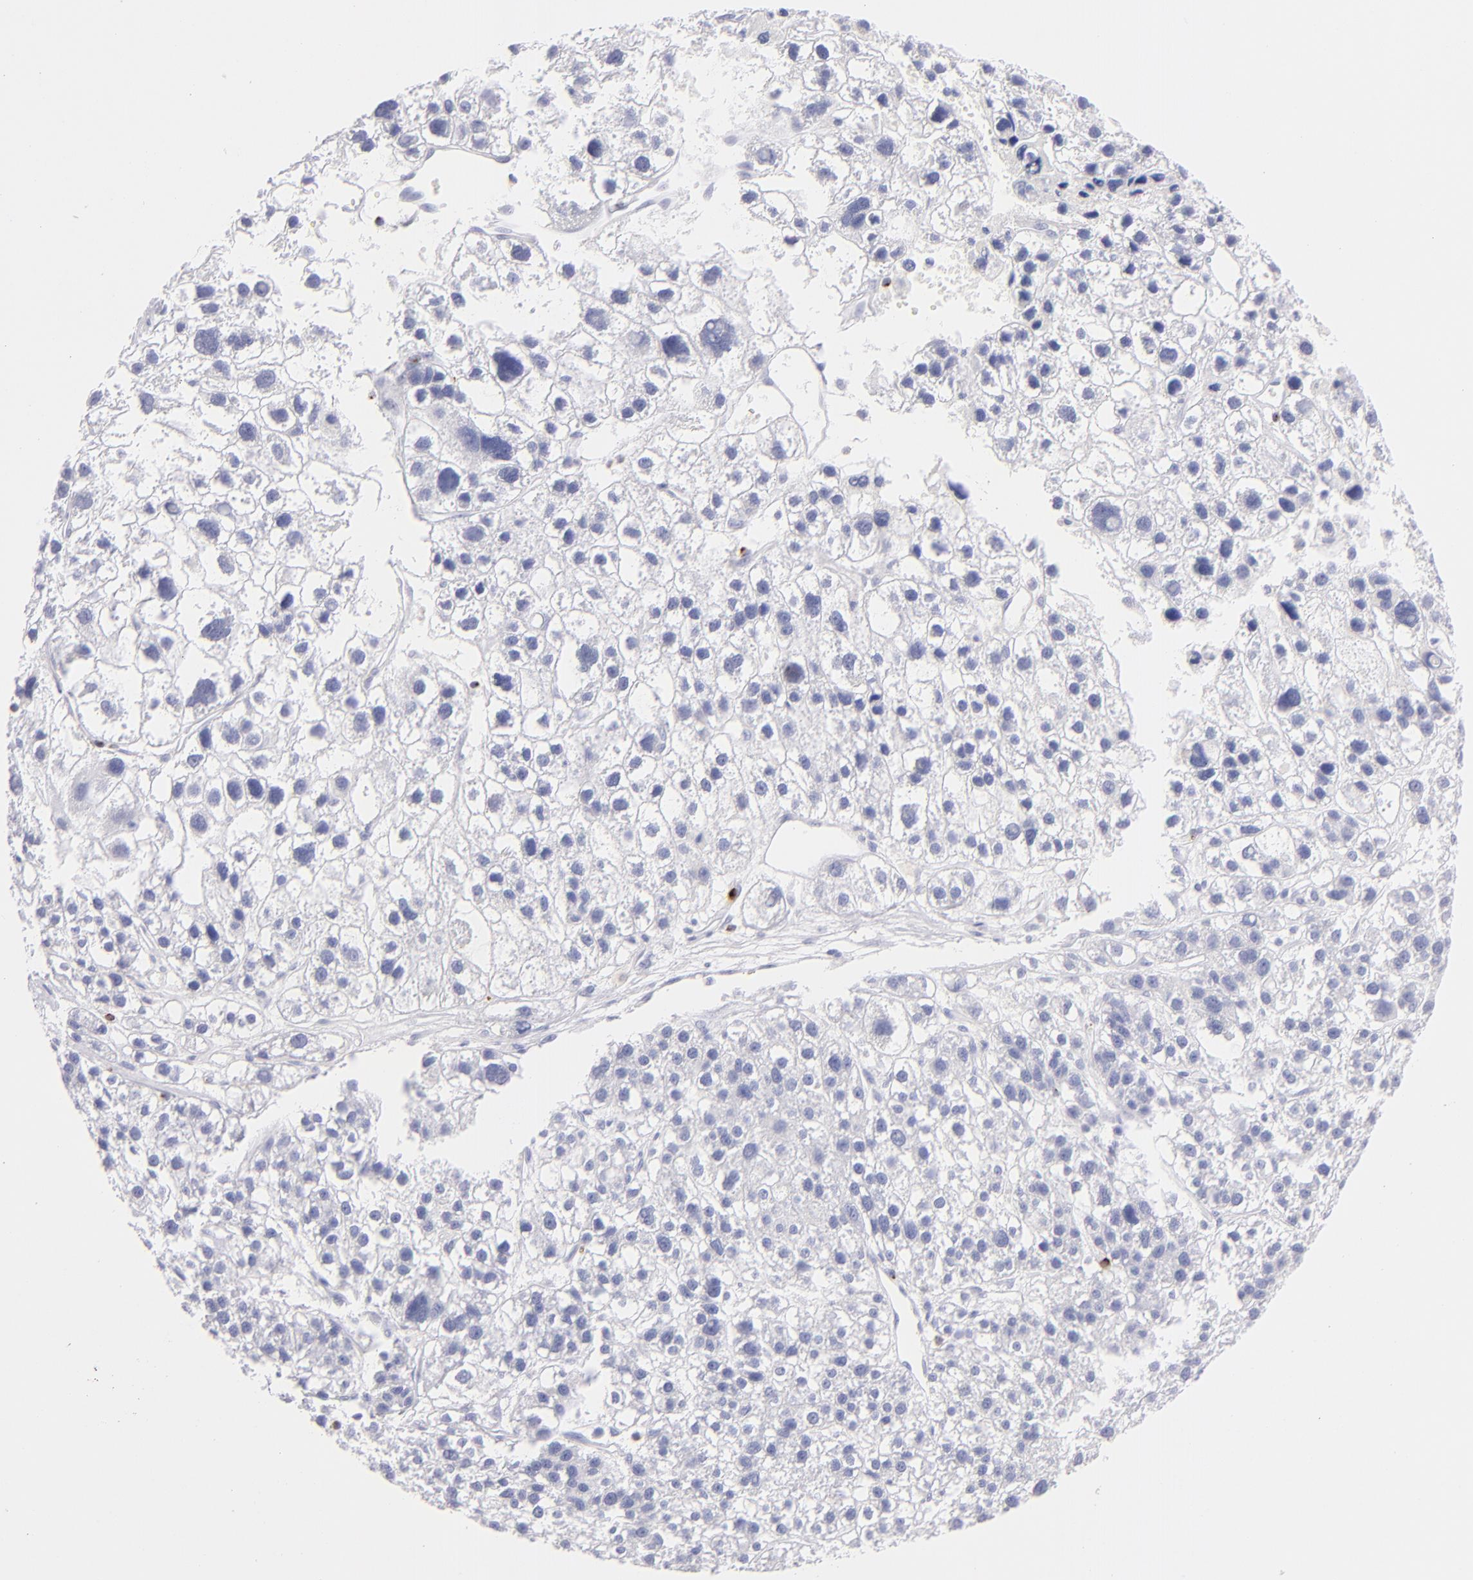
{"staining": {"intensity": "negative", "quantity": "none", "location": "none"}, "tissue": "liver cancer", "cell_type": "Tumor cells", "image_type": "cancer", "snomed": [{"axis": "morphology", "description": "Carcinoma, Hepatocellular, NOS"}, {"axis": "topography", "description": "Liver"}], "caption": "High magnification brightfield microscopy of liver cancer (hepatocellular carcinoma) stained with DAB (brown) and counterstained with hematoxylin (blue): tumor cells show no significant staining. (Brightfield microscopy of DAB (3,3'-diaminobenzidine) immunohistochemistry (IHC) at high magnification).", "gene": "PRF1", "patient": {"sex": "female", "age": 85}}